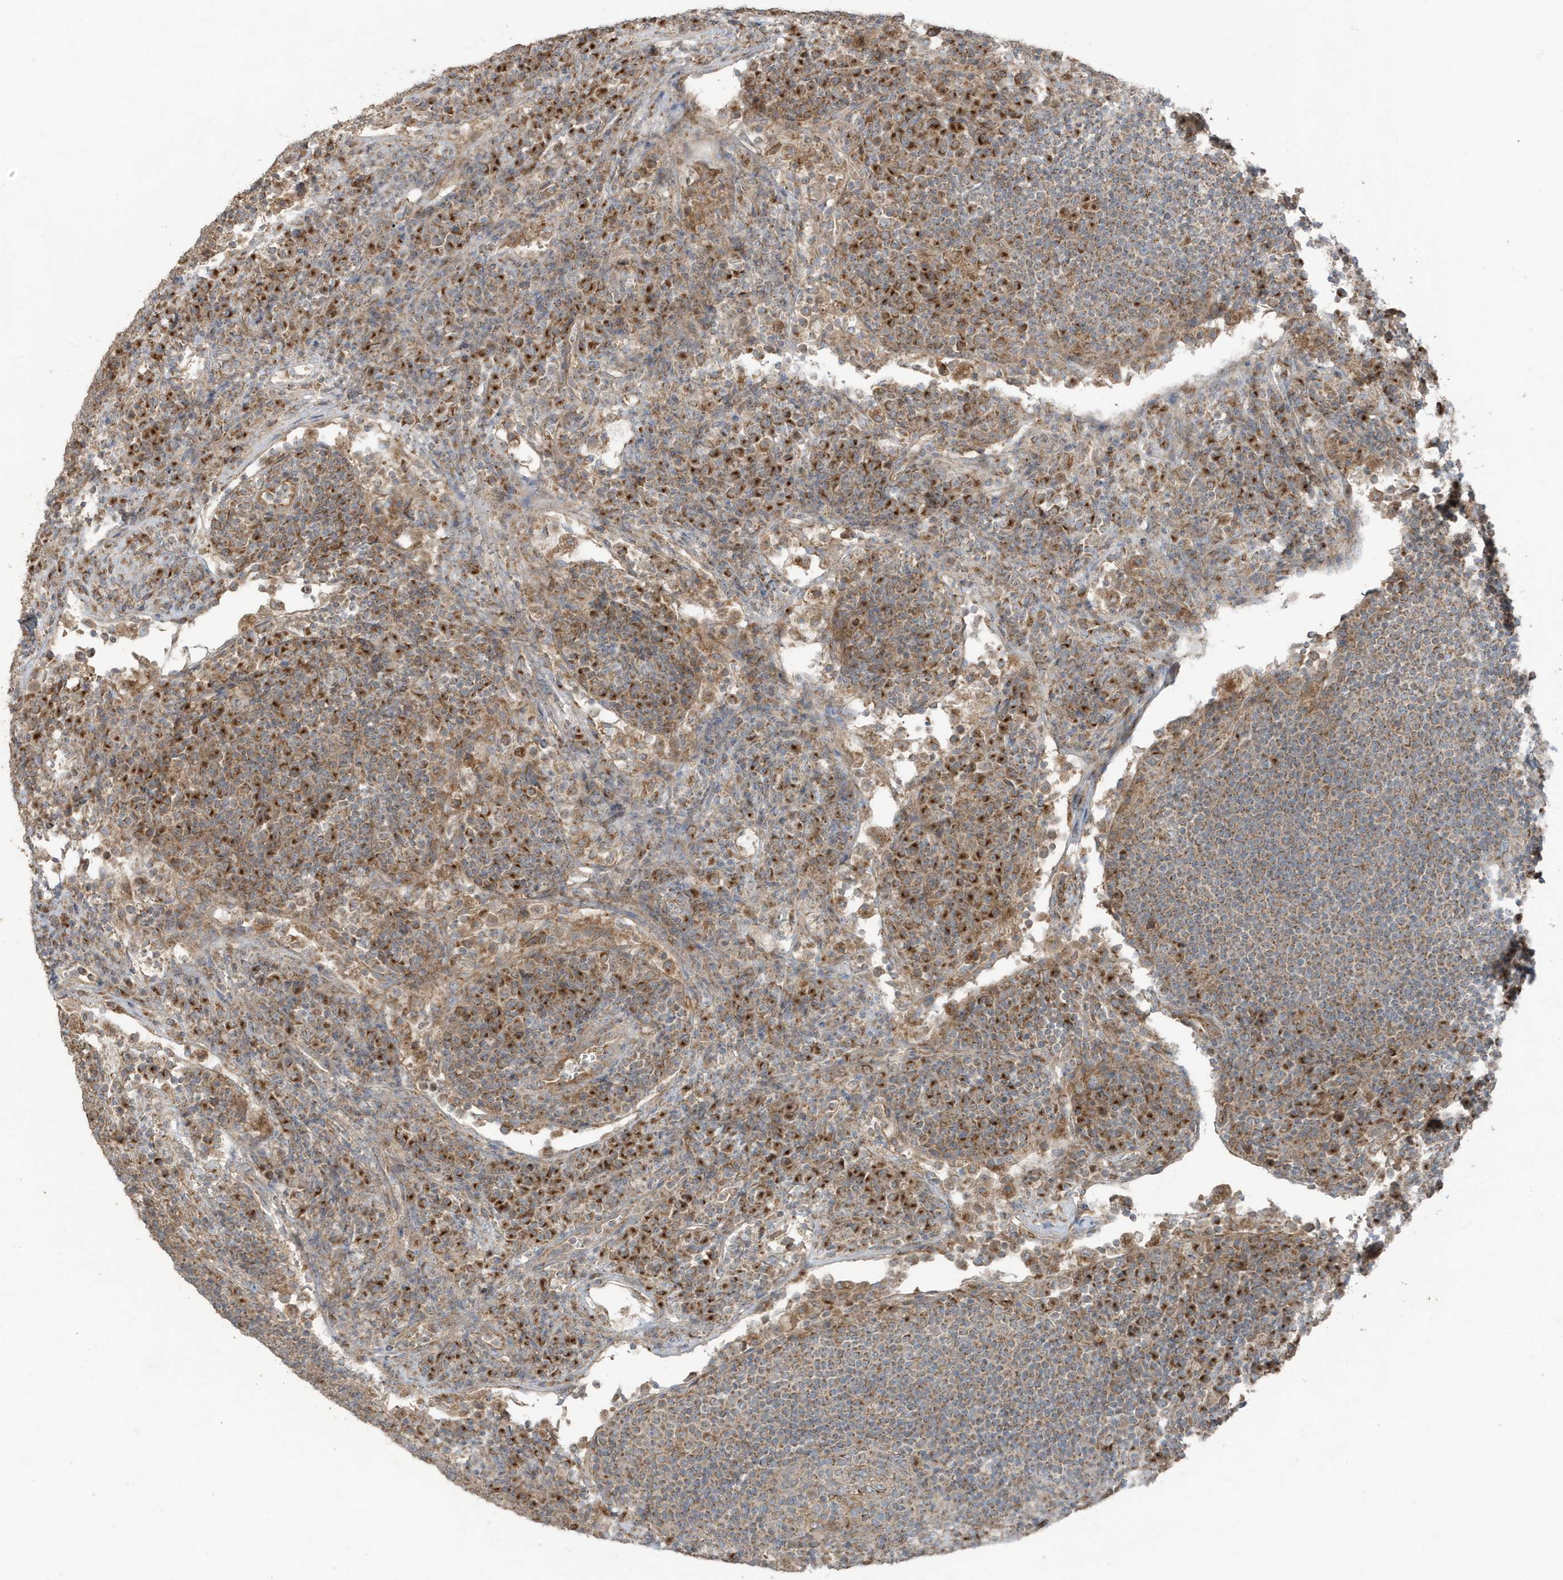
{"staining": {"intensity": "weak", "quantity": ">75%", "location": "cytoplasmic/membranous"}, "tissue": "lymph node", "cell_type": "Germinal center cells", "image_type": "normal", "snomed": [{"axis": "morphology", "description": "Normal tissue, NOS"}, {"axis": "topography", "description": "Lymph node"}], "caption": "Protein staining shows weak cytoplasmic/membranous staining in about >75% of germinal center cells in unremarkable lymph node. The staining is performed using DAB brown chromogen to label protein expression. The nuclei are counter-stained blue using hematoxylin.", "gene": "GOLGA4", "patient": {"sex": "female", "age": 53}}